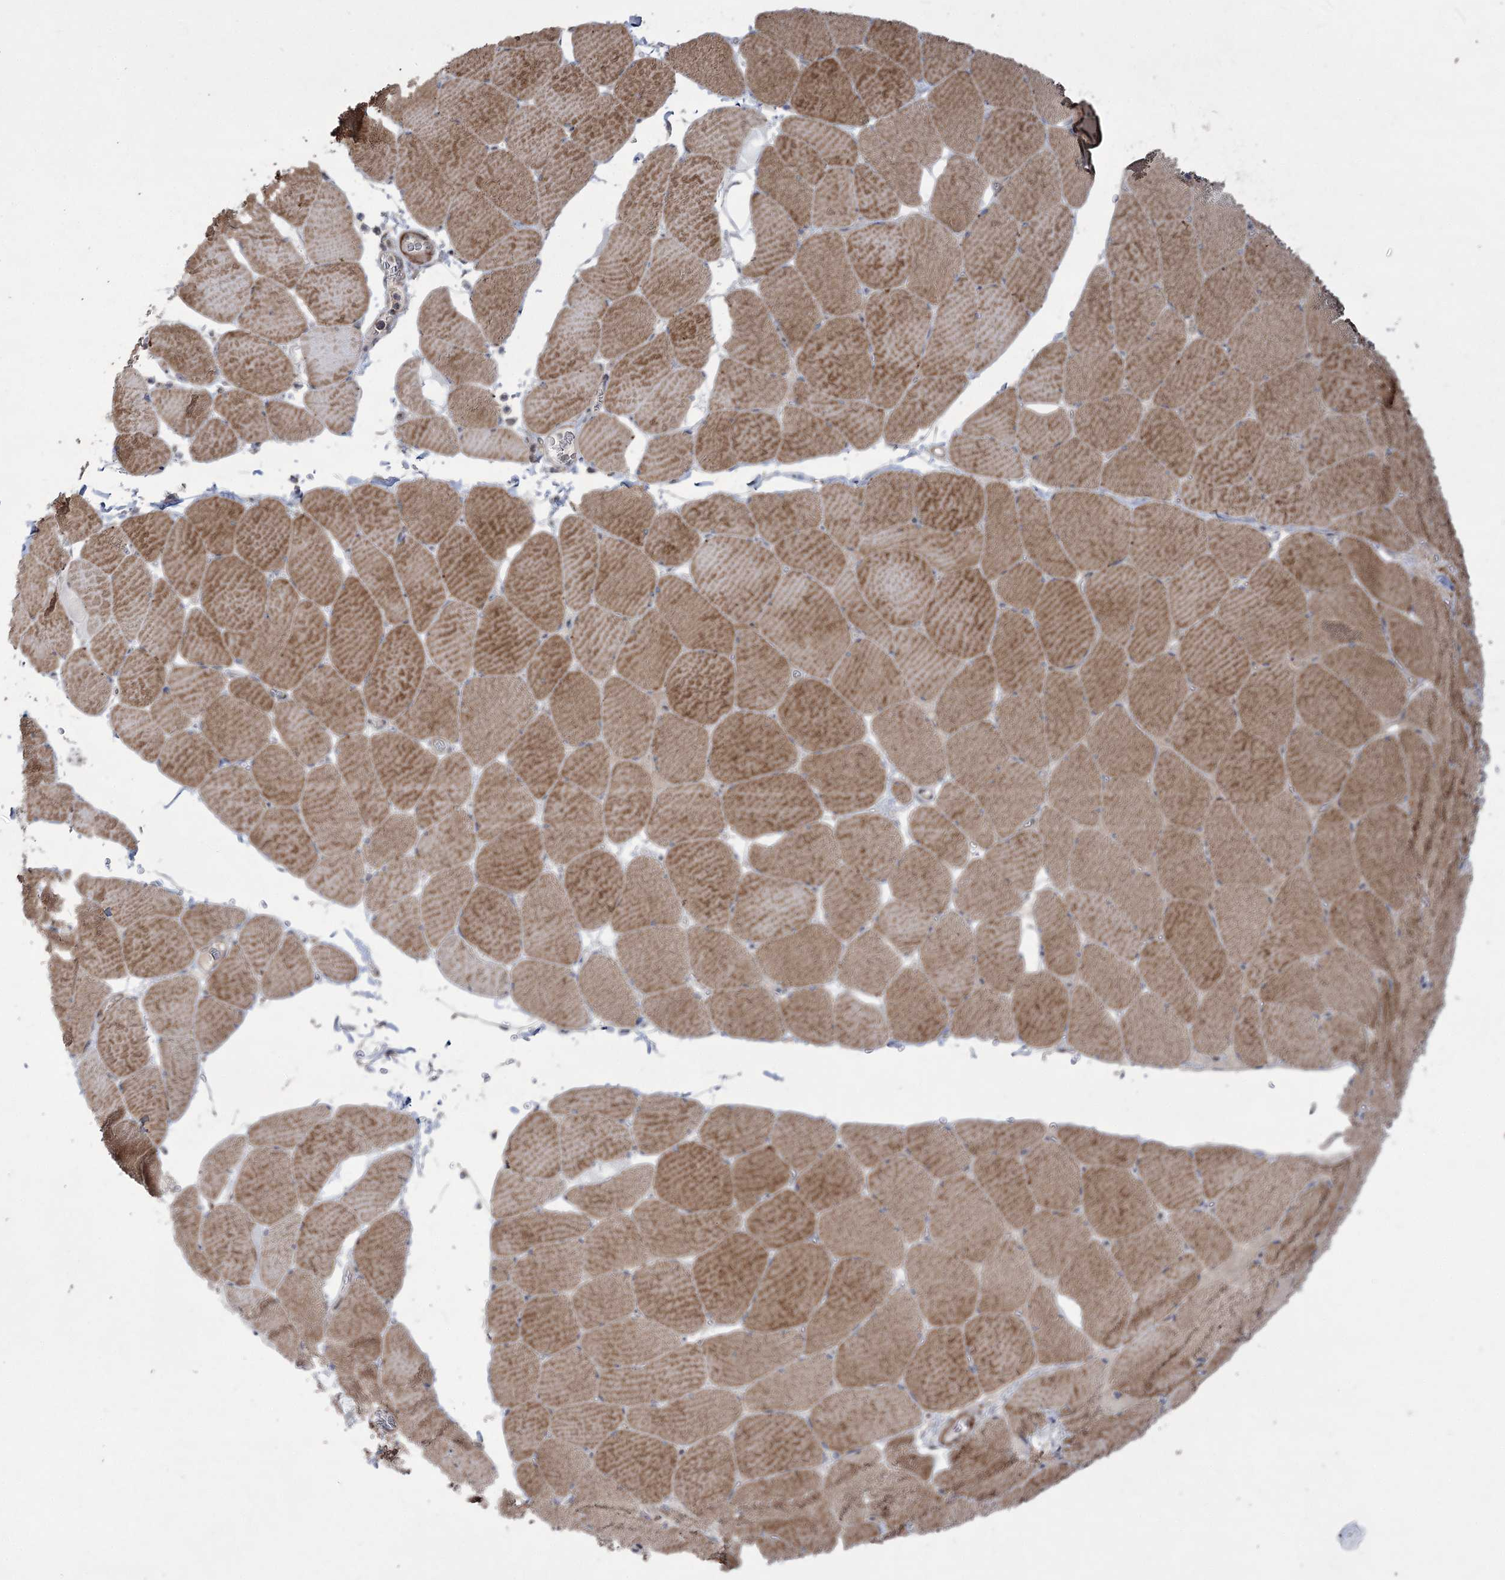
{"staining": {"intensity": "strong", "quantity": ">75%", "location": "cytoplasmic/membranous"}, "tissue": "skeletal muscle", "cell_type": "Myocytes", "image_type": "normal", "snomed": [{"axis": "morphology", "description": "Normal tissue, NOS"}, {"axis": "topography", "description": "Skeletal muscle"}, {"axis": "topography", "description": "Head-Neck"}], "caption": "Myocytes display high levels of strong cytoplasmic/membranous positivity in approximately >75% of cells in benign human skeletal muscle.", "gene": "ZSCAN23", "patient": {"sex": "male", "age": 66}}